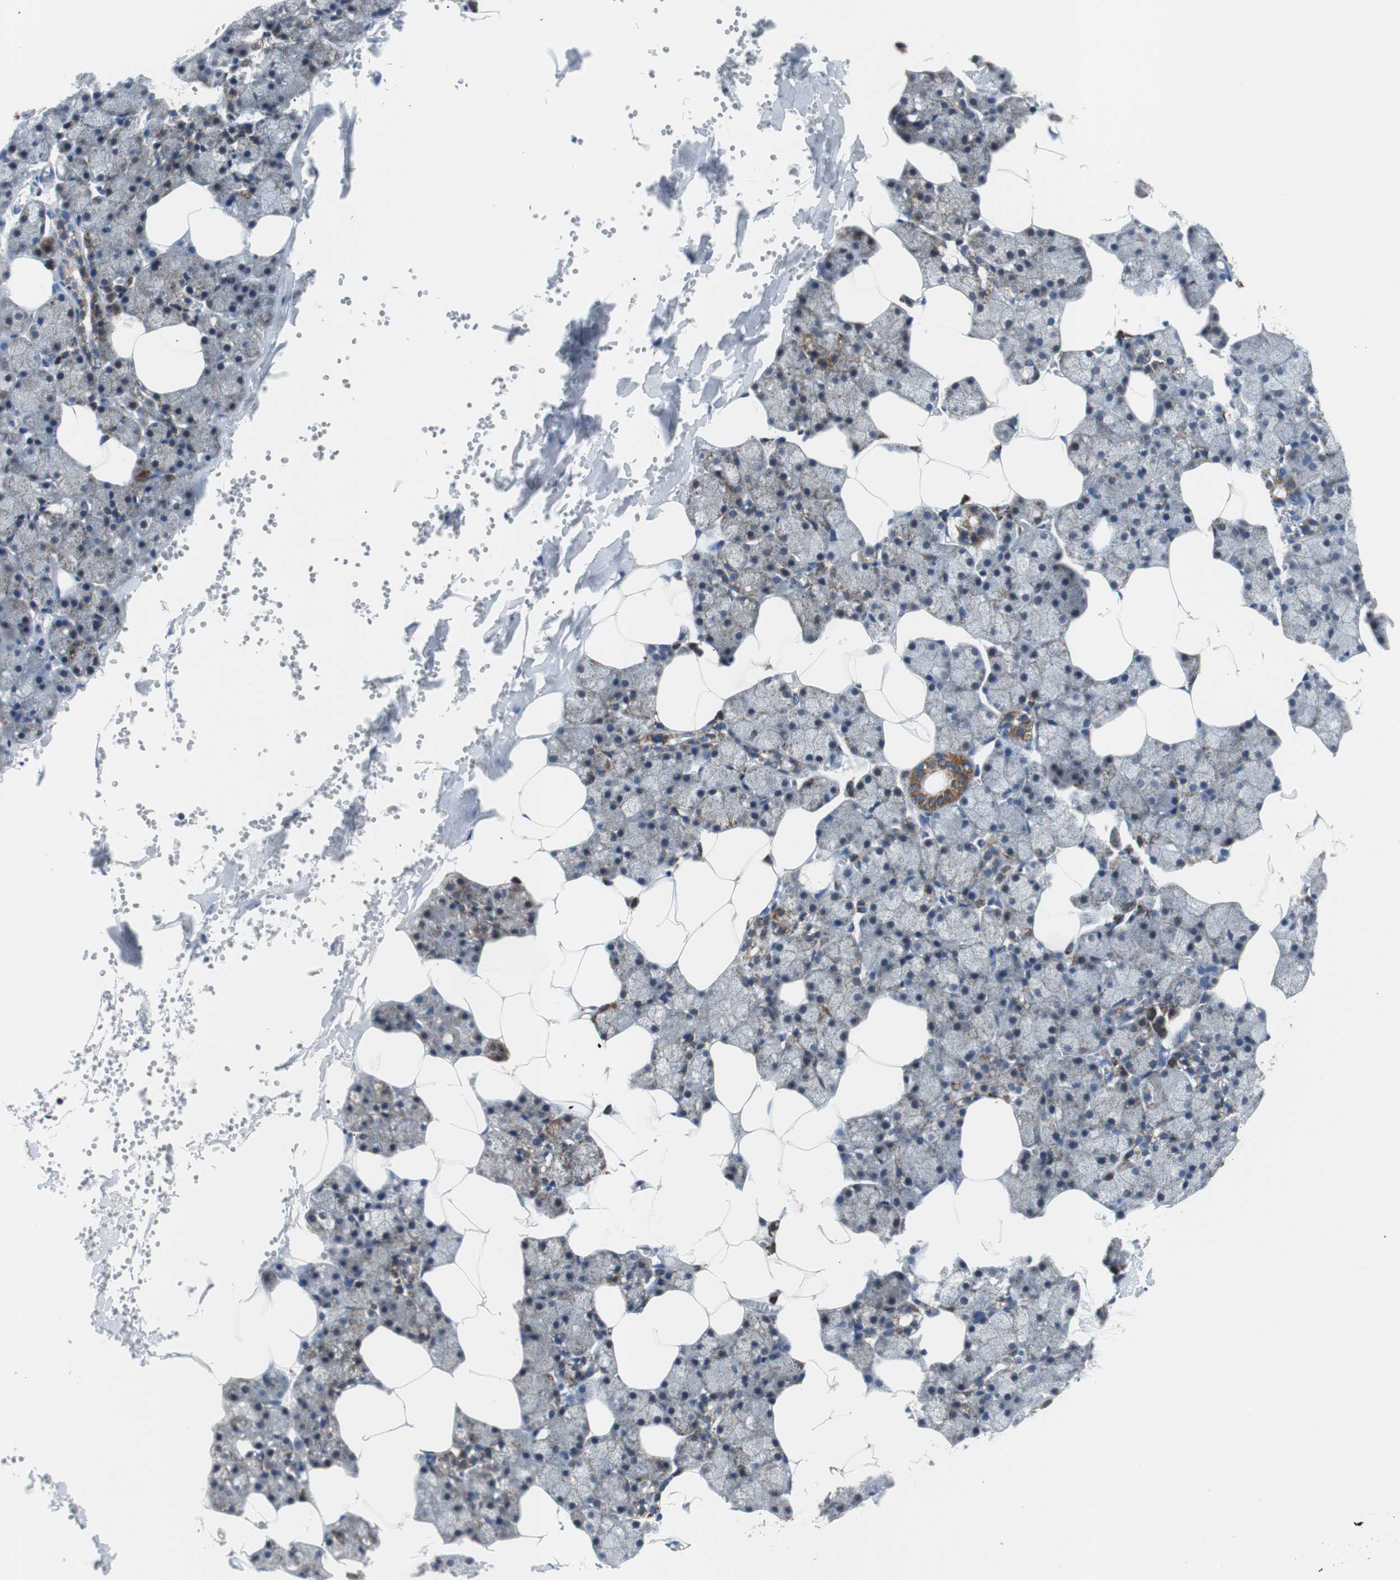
{"staining": {"intensity": "moderate", "quantity": "25%-75%", "location": "cytoplasmic/membranous"}, "tissue": "salivary gland", "cell_type": "Glandular cells", "image_type": "normal", "snomed": [{"axis": "morphology", "description": "Normal tissue, NOS"}, {"axis": "topography", "description": "Salivary gland"}], "caption": "Brown immunohistochemical staining in benign salivary gland reveals moderate cytoplasmic/membranous expression in approximately 25%-75% of glandular cells. (IHC, brightfield microscopy, high magnification).", "gene": "PITRM1", "patient": {"sex": "male", "age": 62}}